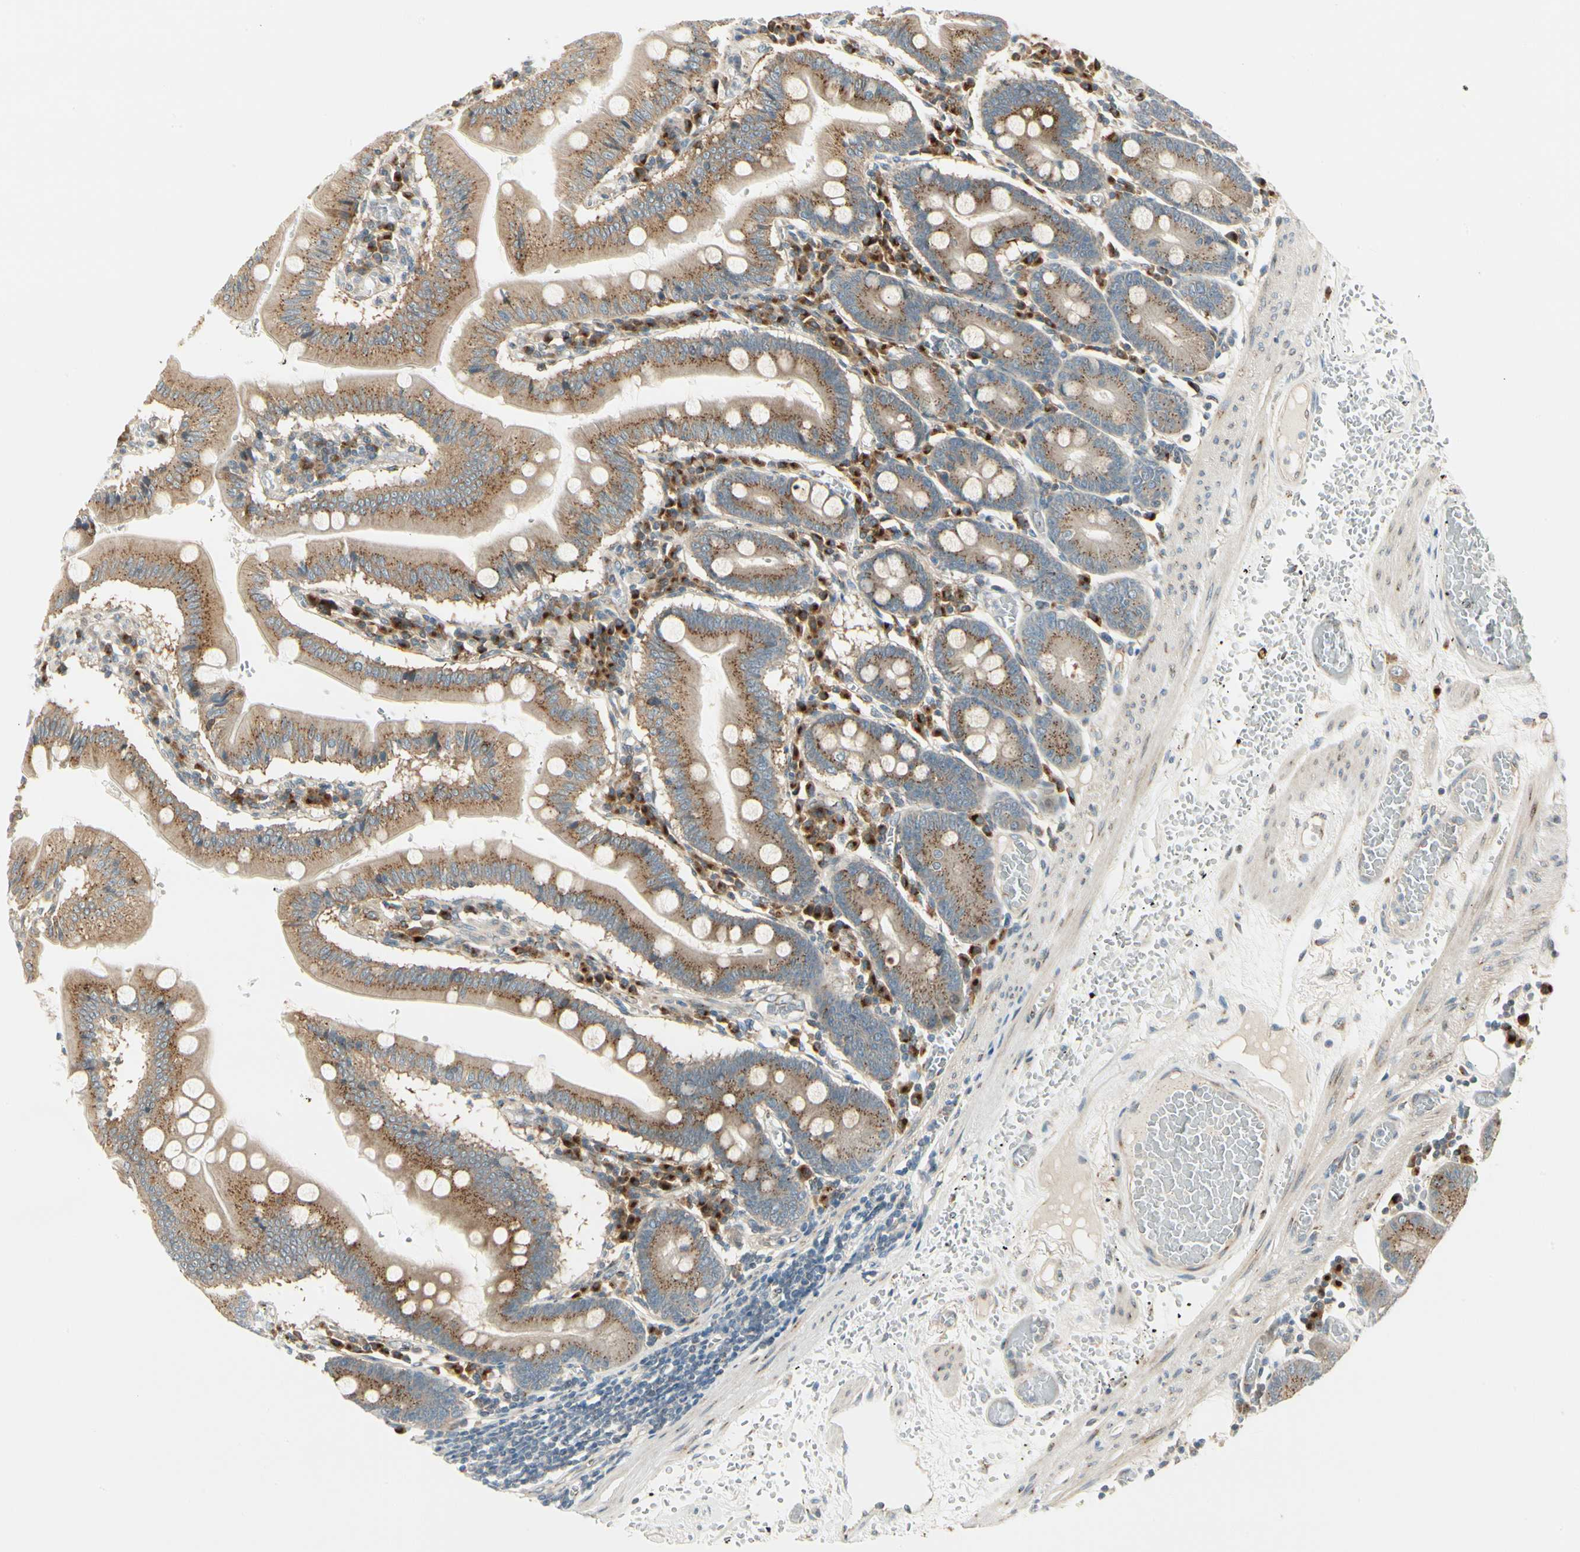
{"staining": {"intensity": "moderate", "quantity": ">75%", "location": "cytoplasmic/membranous"}, "tissue": "small intestine", "cell_type": "Glandular cells", "image_type": "normal", "snomed": [{"axis": "morphology", "description": "Normal tissue, NOS"}, {"axis": "topography", "description": "Small intestine"}], "caption": "Immunohistochemistry image of unremarkable small intestine: small intestine stained using immunohistochemistry exhibits medium levels of moderate protein expression localized specifically in the cytoplasmic/membranous of glandular cells, appearing as a cytoplasmic/membranous brown color.", "gene": "MANSC1", "patient": {"sex": "male", "age": 71}}